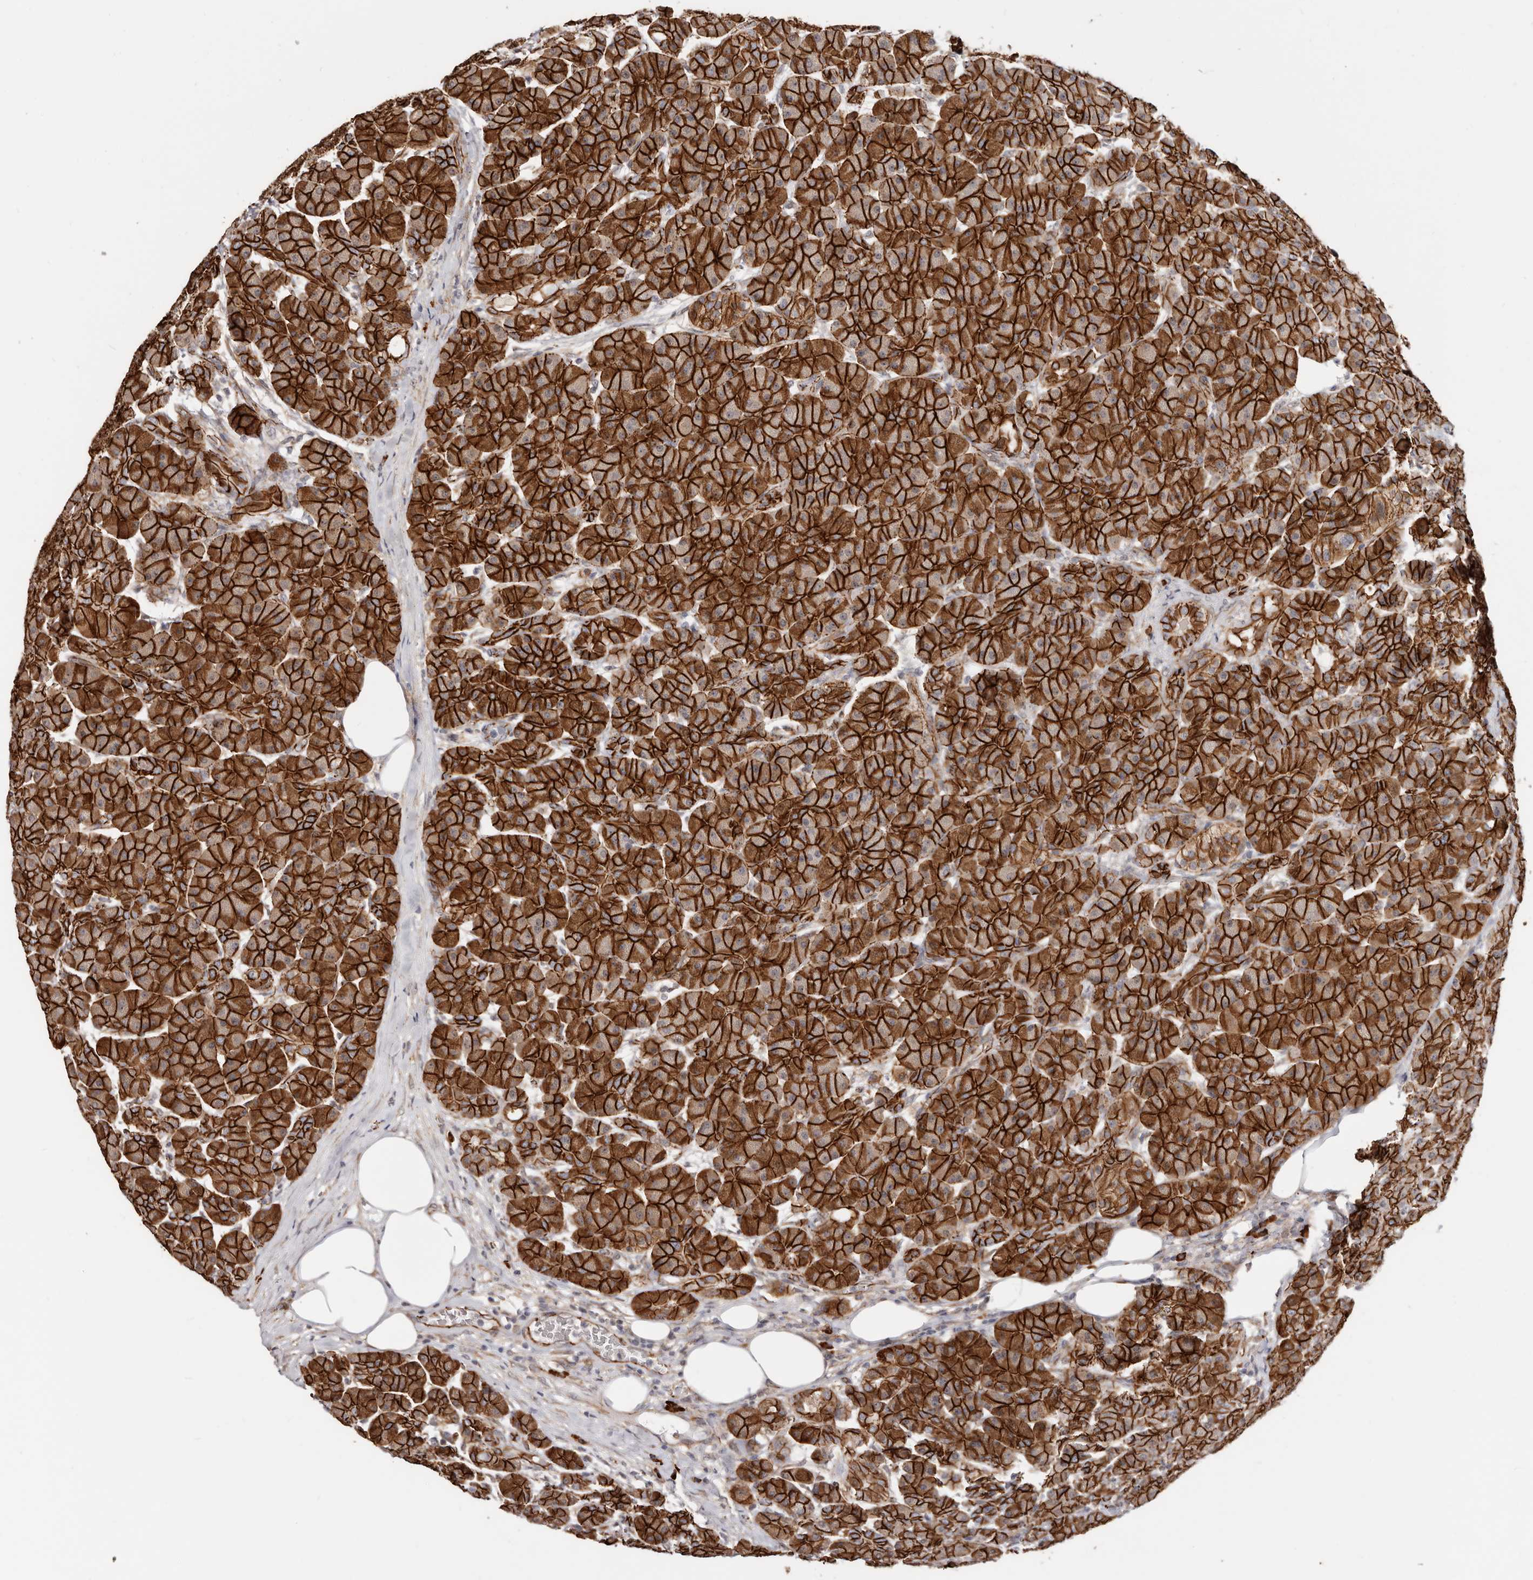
{"staining": {"intensity": "strong", "quantity": ">75%", "location": "cytoplasmic/membranous"}, "tissue": "pancreas", "cell_type": "Exocrine glandular cells", "image_type": "normal", "snomed": [{"axis": "morphology", "description": "Normal tissue, NOS"}, {"axis": "topography", "description": "Pancreas"}], "caption": "About >75% of exocrine glandular cells in unremarkable human pancreas display strong cytoplasmic/membranous protein staining as visualized by brown immunohistochemical staining.", "gene": "CTNNB1", "patient": {"sex": "male", "age": 63}}